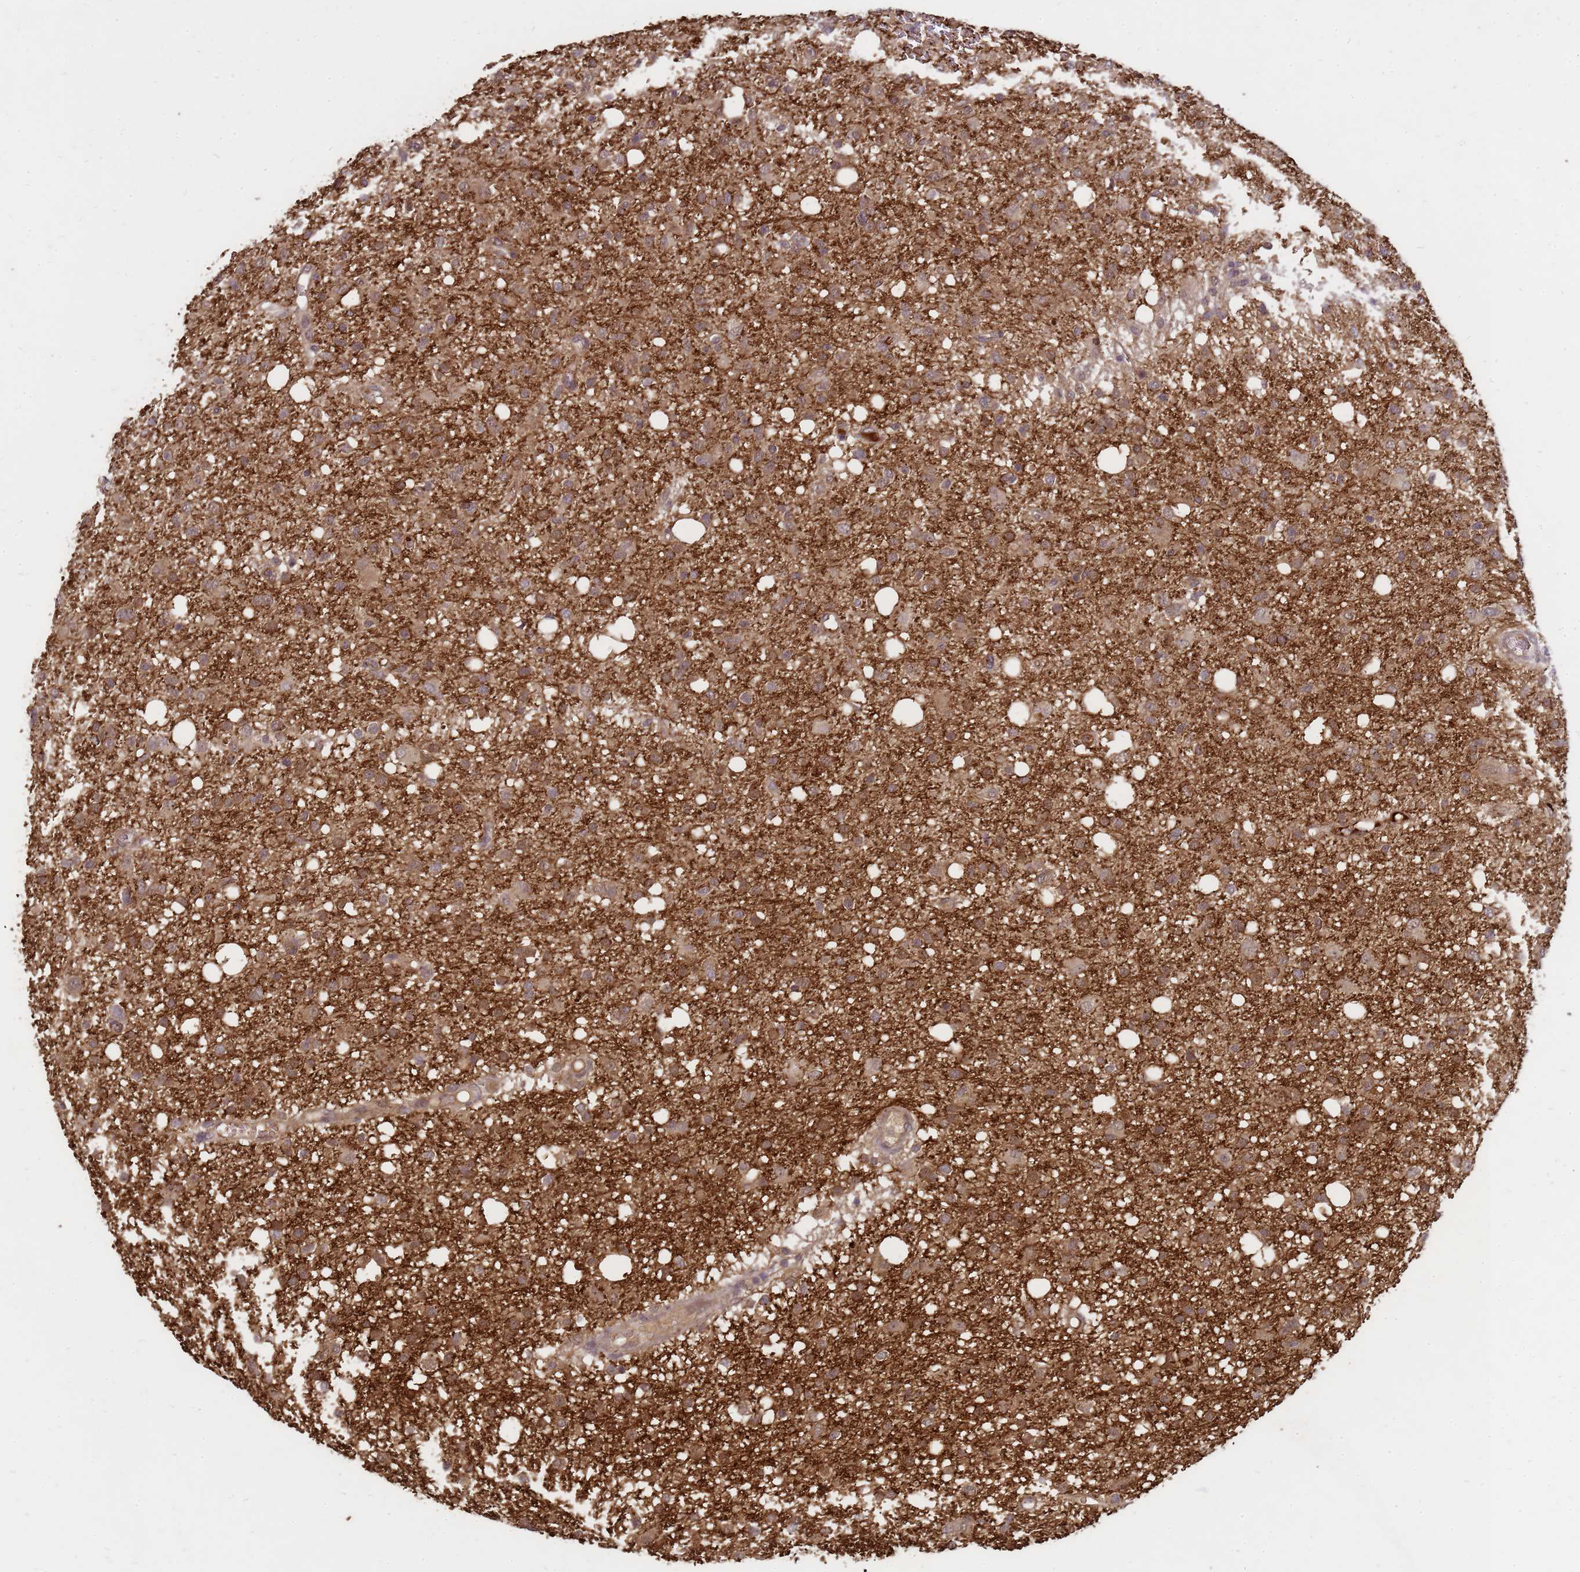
{"staining": {"intensity": "weak", "quantity": ">75%", "location": "cytoplasmic/membranous"}, "tissue": "glioma", "cell_type": "Tumor cells", "image_type": "cancer", "snomed": [{"axis": "morphology", "description": "Glioma, malignant, High grade"}, {"axis": "topography", "description": "Brain"}], "caption": "This micrograph displays immunohistochemistry staining of high-grade glioma (malignant), with low weak cytoplasmic/membranous staining in about >75% of tumor cells.", "gene": "CRBN", "patient": {"sex": "female", "age": 59}}